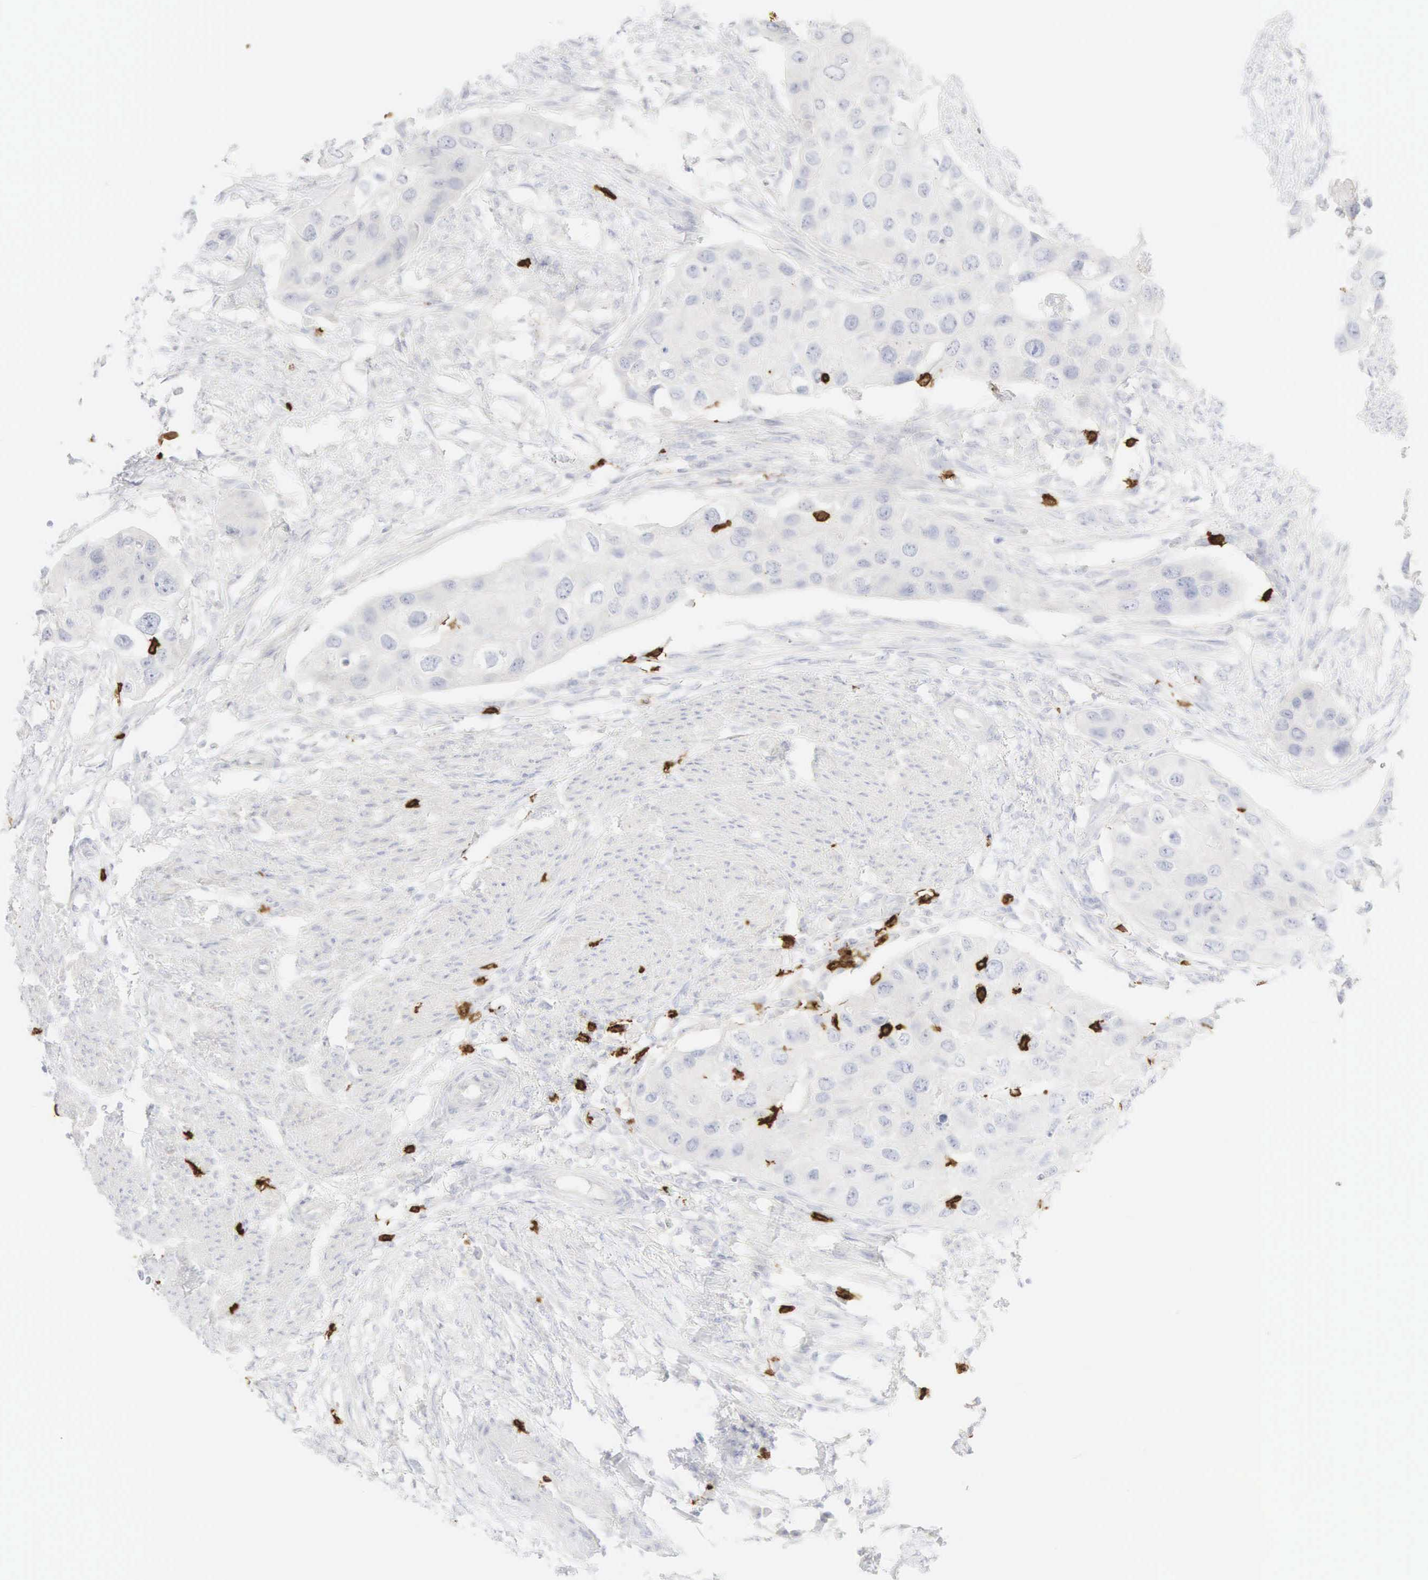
{"staining": {"intensity": "negative", "quantity": "none", "location": "none"}, "tissue": "urothelial cancer", "cell_type": "Tumor cells", "image_type": "cancer", "snomed": [{"axis": "morphology", "description": "Urothelial carcinoma, High grade"}, {"axis": "topography", "description": "Urinary bladder"}], "caption": "Immunohistochemical staining of urothelial cancer reveals no significant expression in tumor cells.", "gene": "CD8A", "patient": {"sex": "male", "age": 55}}